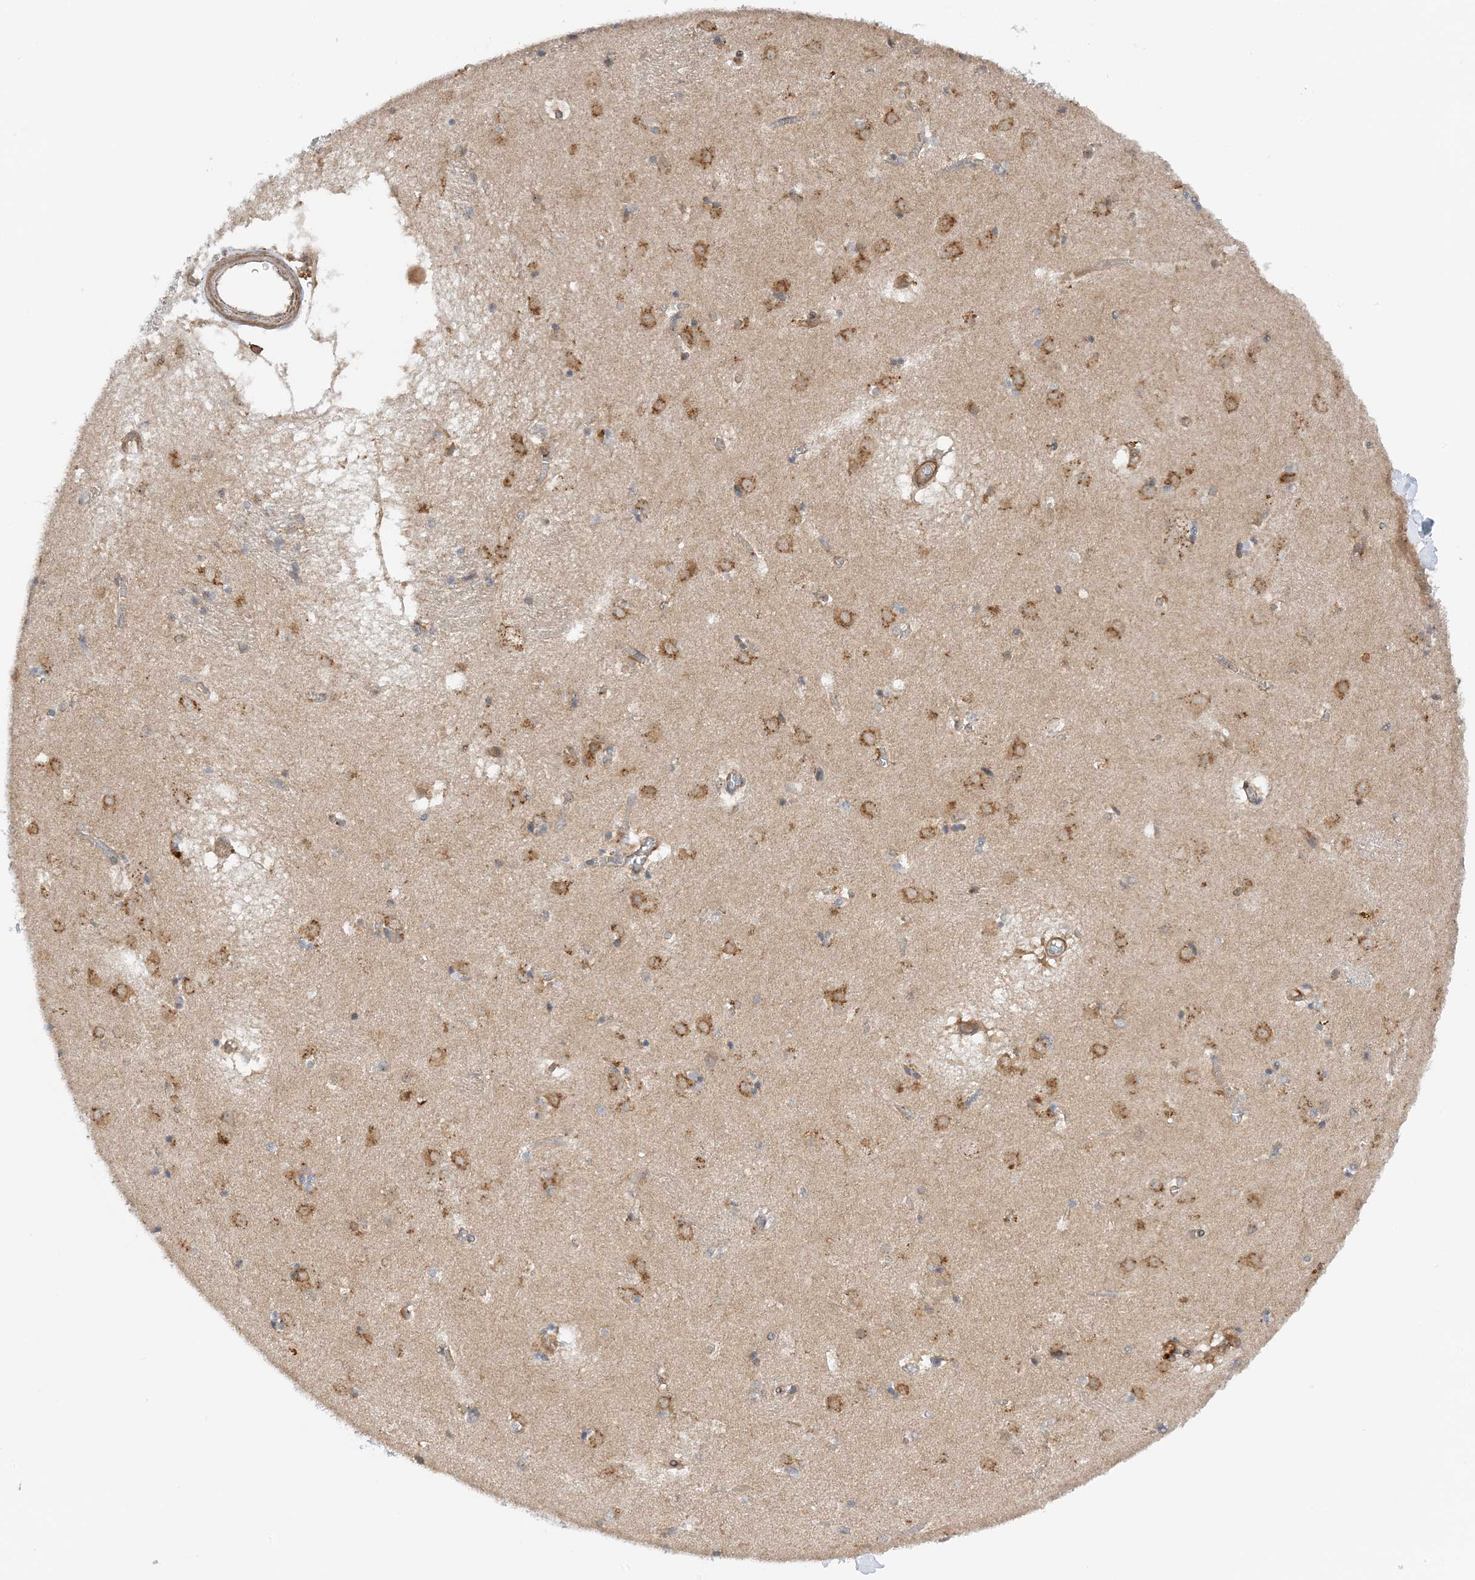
{"staining": {"intensity": "negative", "quantity": "none", "location": "none"}, "tissue": "caudate", "cell_type": "Glial cells", "image_type": "normal", "snomed": [{"axis": "morphology", "description": "Normal tissue, NOS"}, {"axis": "topography", "description": "Lateral ventricle wall"}], "caption": "DAB (3,3'-diaminobenzidine) immunohistochemical staining of benign caudate reveals no significant expression in glial cells.", "gene": "TATDN3", "patient": {"sex": "male", "age": 70}}